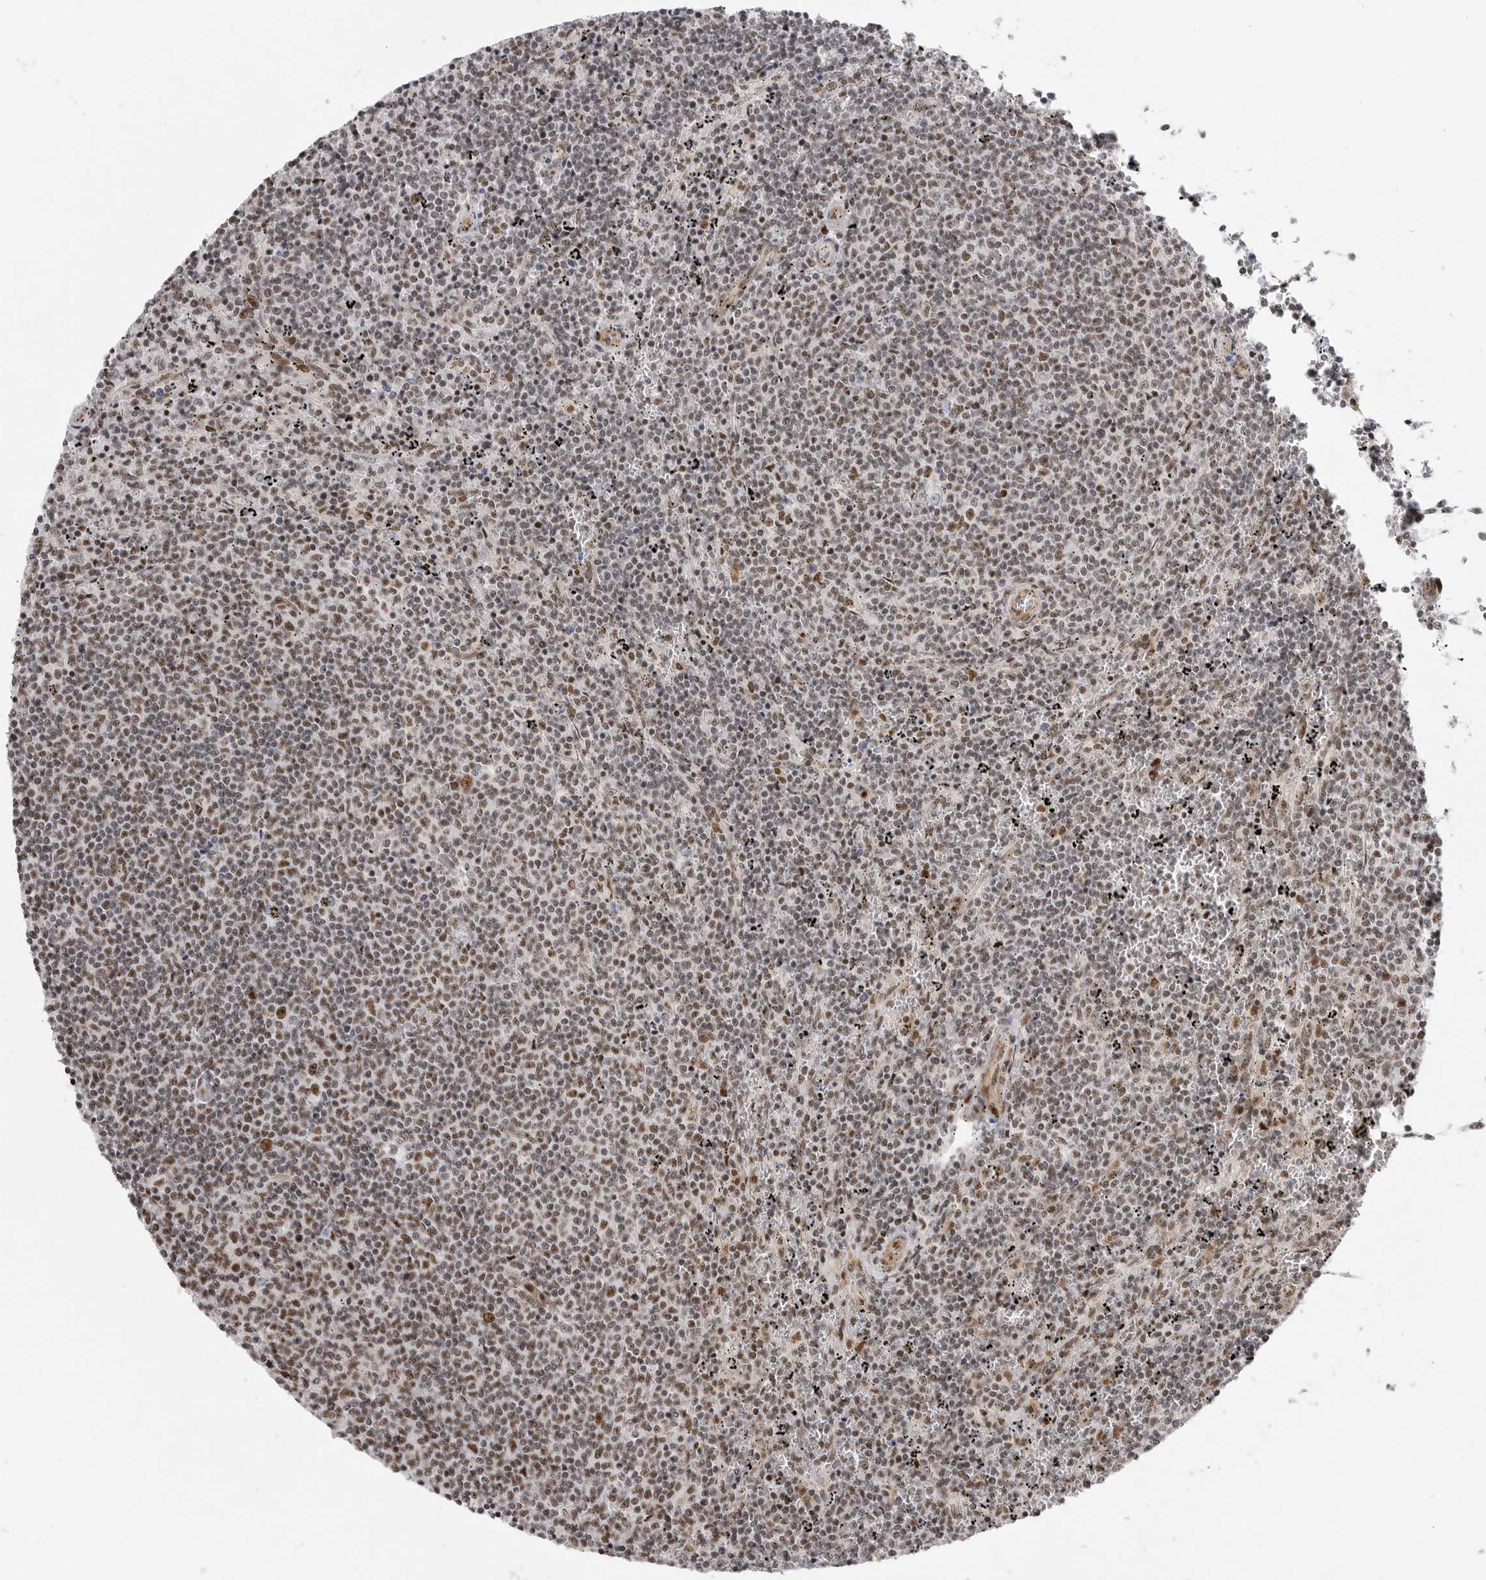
{"staining": {"intensity": "moderate", "quantity": "<25%", "location": "nuclear"}, "tissue": "lymphoma", "cell_type": "Tumor cells", "image_type": "cancer", "snomed": [{"axis": "morphology", "description": "Malignant lymphoma, non-Hodgkin's type, Low grade"}, {"axis": "topography", "description": "Spleen"}], "caption": "Moderate nuclear positivity for a protein is identified in about <25% of tumor cells of lymphoma using IHC.", "gene": "GPATCH2", "patient": {"sex": "female", "age": 50}}